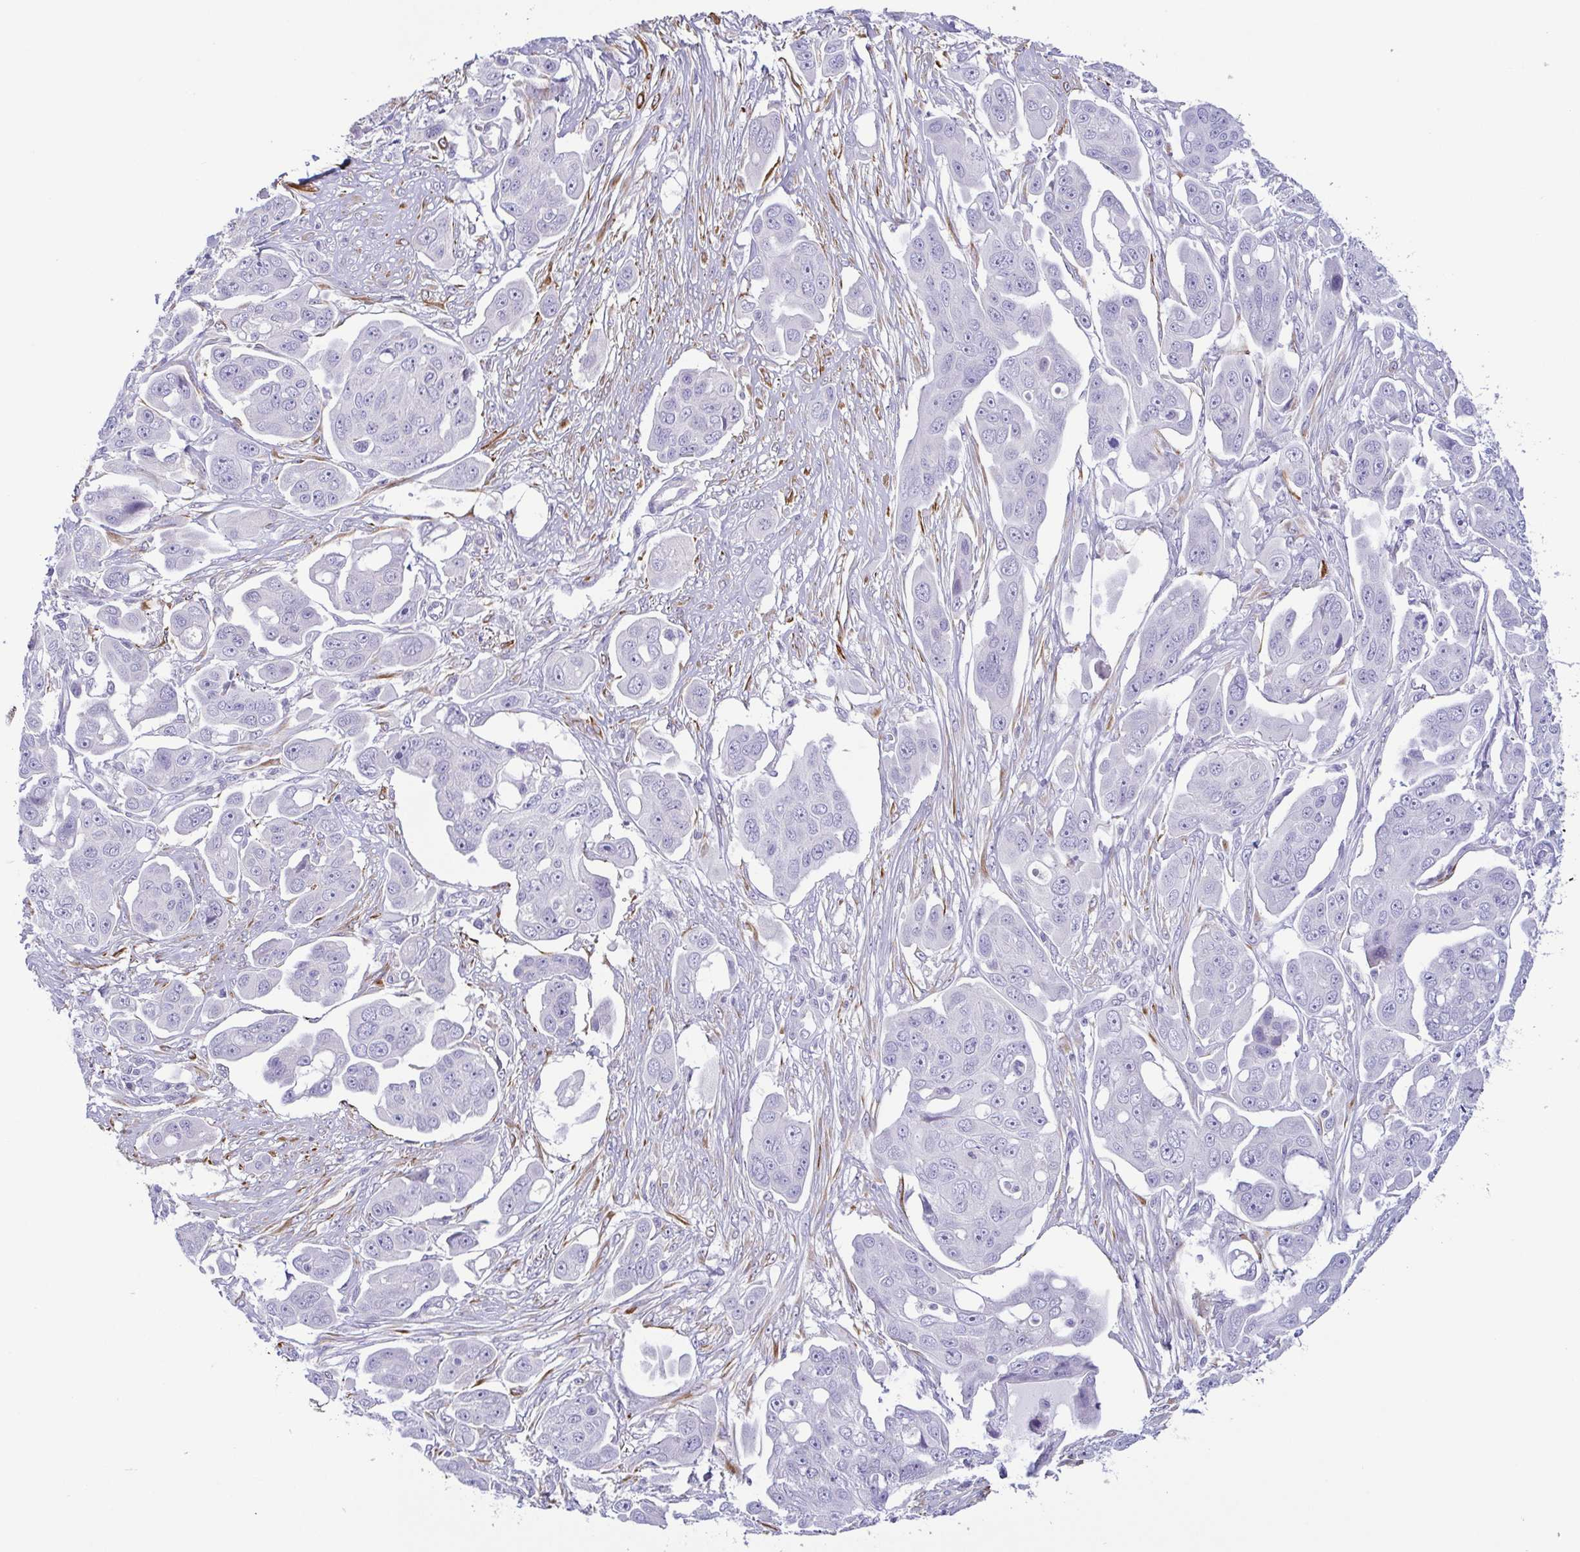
{"staining": {"intensity": "negative", "quantity": "none", "location": "none"}, "tissue": "ovarian cancer", "cell_type": "Tumor cells", "image_type": "cancer", "snomed": [{"axis": "morphology", "description": "Carcinoma, endometroid"}, {"axis": "topography", "description": "Ovary"}], "caption": "A histopathology image of ovarian cancer stained for a protein displays no brown staining in tumor cells.", "gene": "MYL7", "patient": {"sex": "female", "age": 70}}